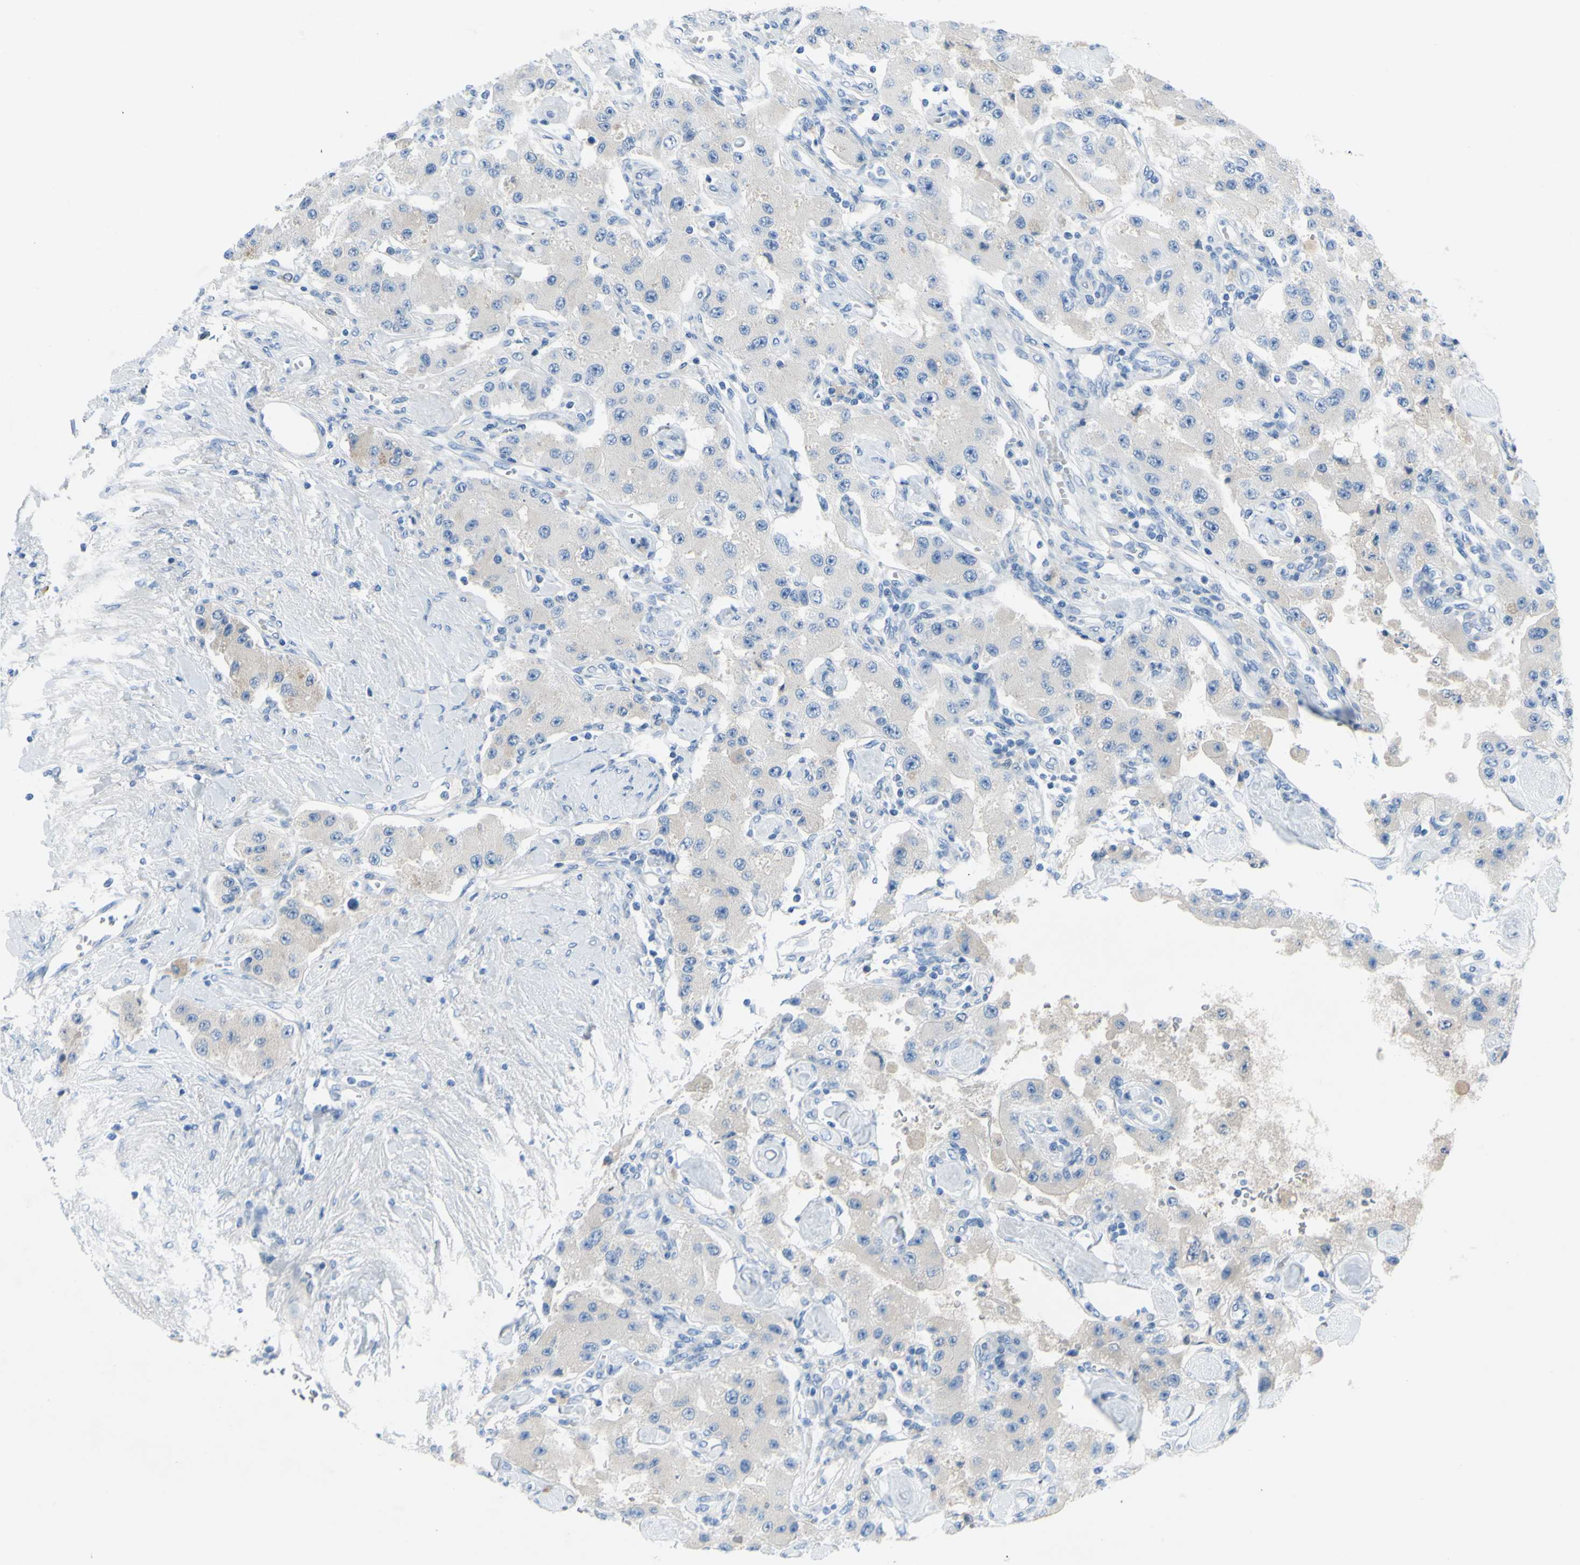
{"staining": {"intensity": "negative", "quantity": "none", "location": "none"}, "tissue": "carcinoid", "cell_type": "Tumor cells", "image_type": "cancer", "snomed": [{"axis": "morphology", "description": "Carcinoid, malignant, NOS"}, {"axis": "topography", "description": "Pancreas"}], "caption": "This is an IHC micrograph of human malignant carcinoid. There is no staining in tumor cells.", "gene": "FDFT1", "patient": {"sex": "male", "age": 41}}